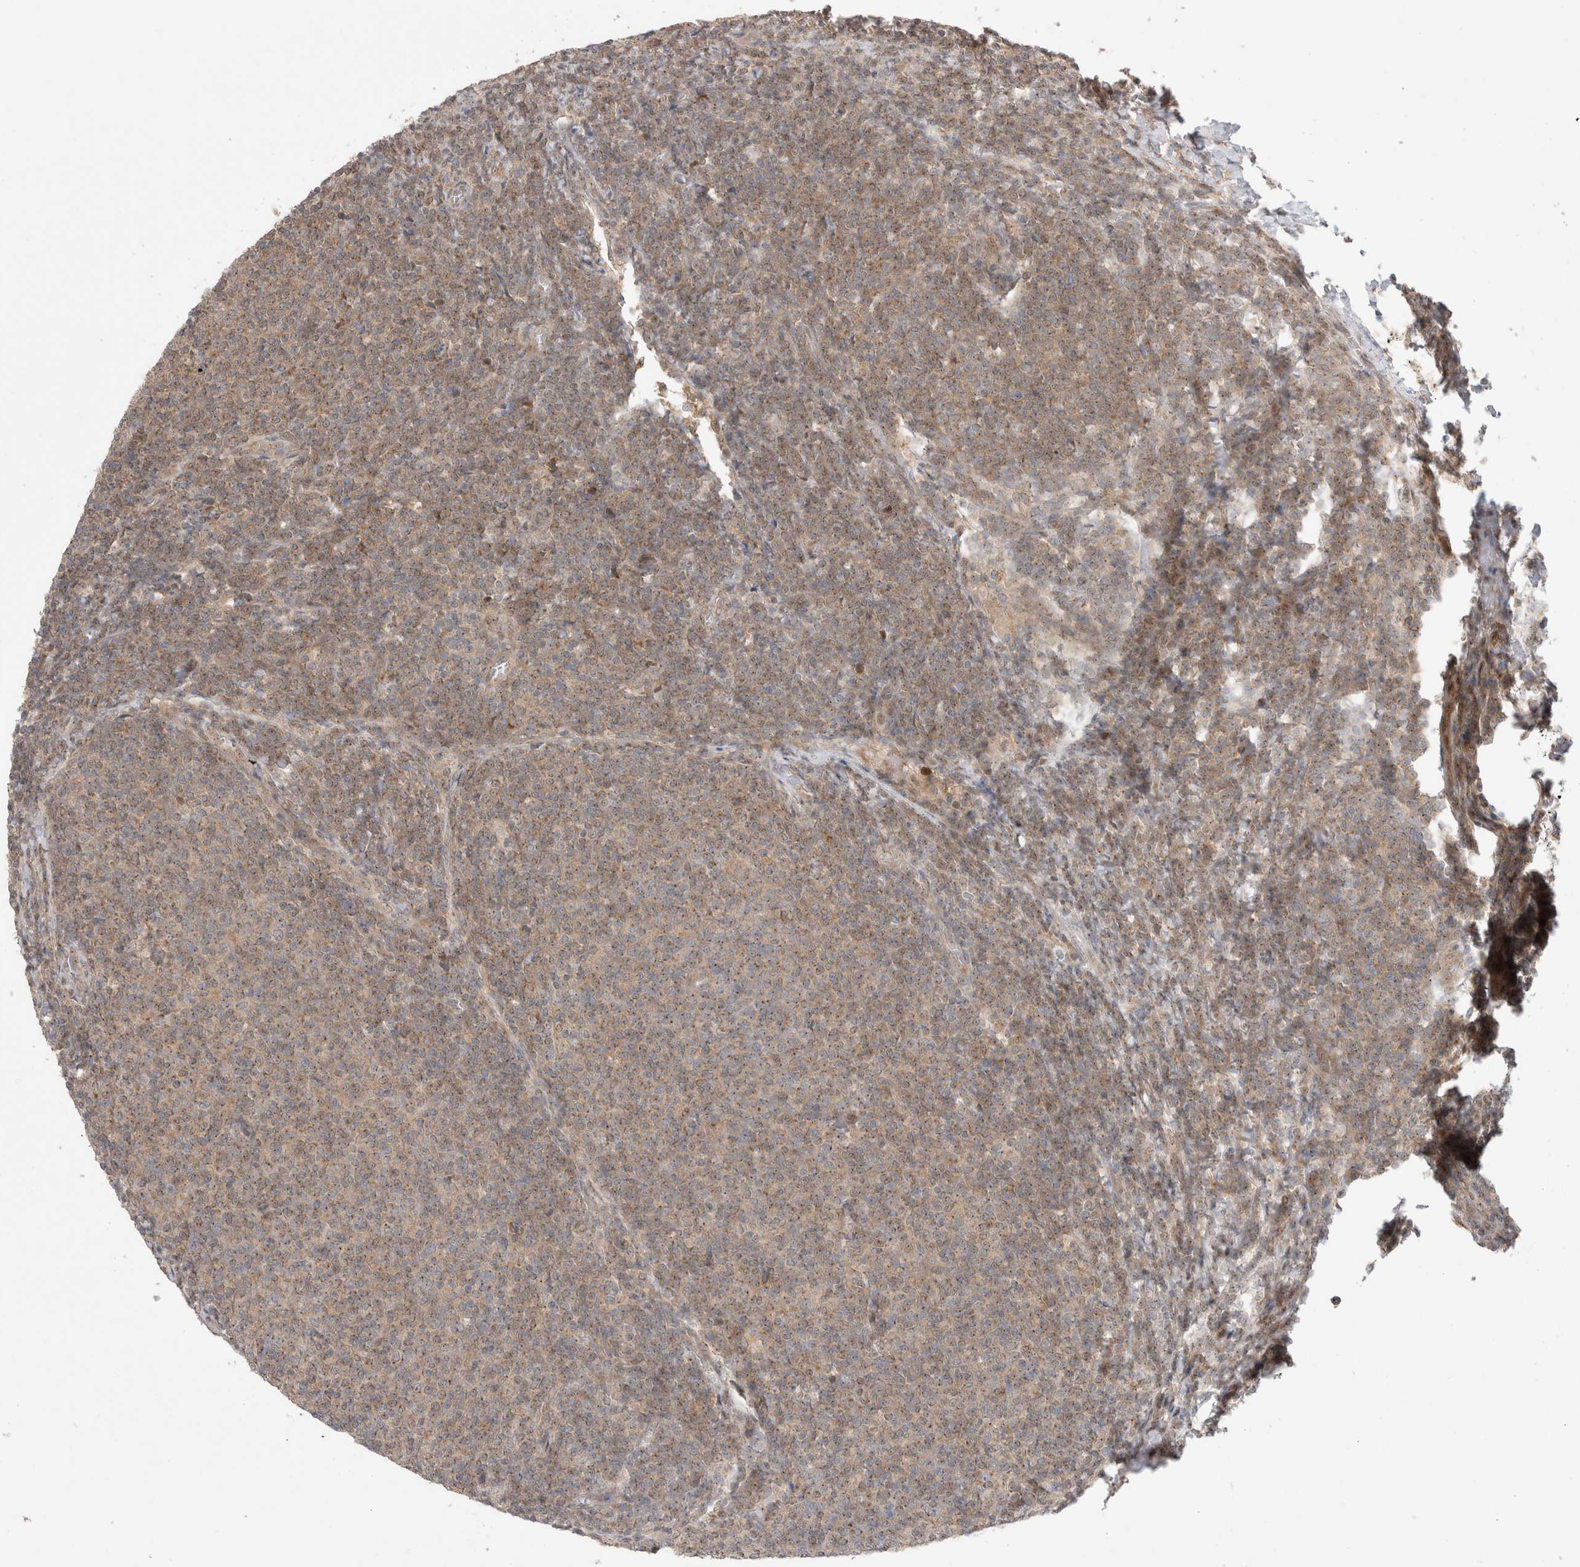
{"staining": {"intensity": "weak", "quantity": ">75%", "location": "cytoplasmic/membranous"}, "tissue": "lymphoma", "cell_type": "Tumor cells", "image_type": "cancer", "snomed": [{"axis": "morphology", "description": "Malignant lymphoma, non-Hodgkin's type, Low grade"}, {"axis": "topography", "description": "Lymph node"}], "caption": "IHC of malignant lymphoma, non-Hodgkin's type (low-grade) shows low levels of weak cytoplasmic/membranous staining in approximately >75% of tumor cells. Nuclei are stained in blue.", "gene": "SLC29A1", "patient": {"sex": "male", "age": 66}}